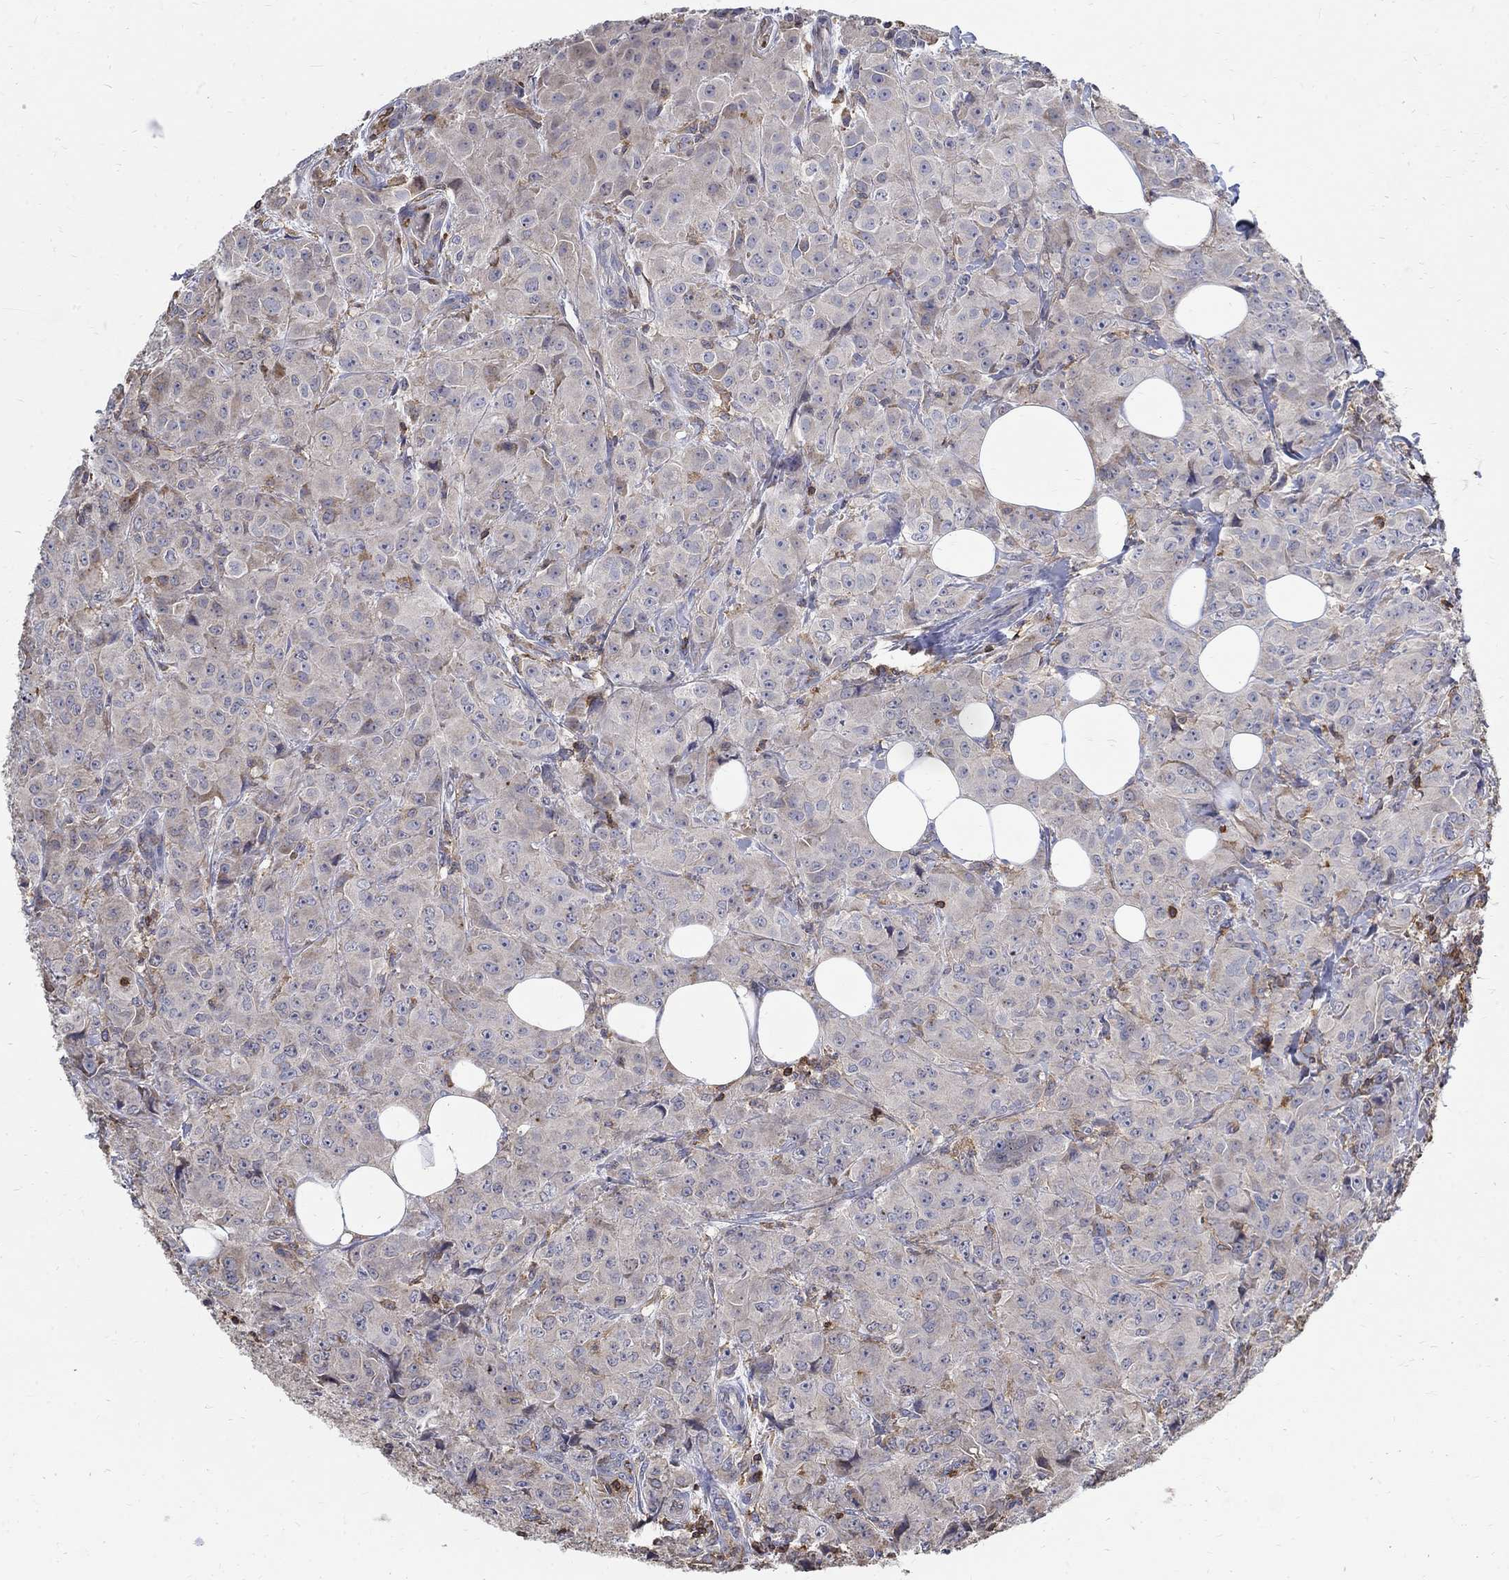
{"staining": {"intensity": "weak", "quantity": "<25%", "location": "cytoplasmic/membranous"}, "tissue": "breast cancer", "cell_type": "Tumor cells", "image_type": "cancer", "snomed": [{"axis": "morphology", "description": "Duct carcinoma"}, {"axis": "topography", "description": "Breast"}], "caption": "This is an immunohistochemistry histopathology image of human invasive ductal carcinoma (breast). There is no staining in tumor cells.", "gene": "AGAP2", "patient": {"sex": "female", "age": 43}}